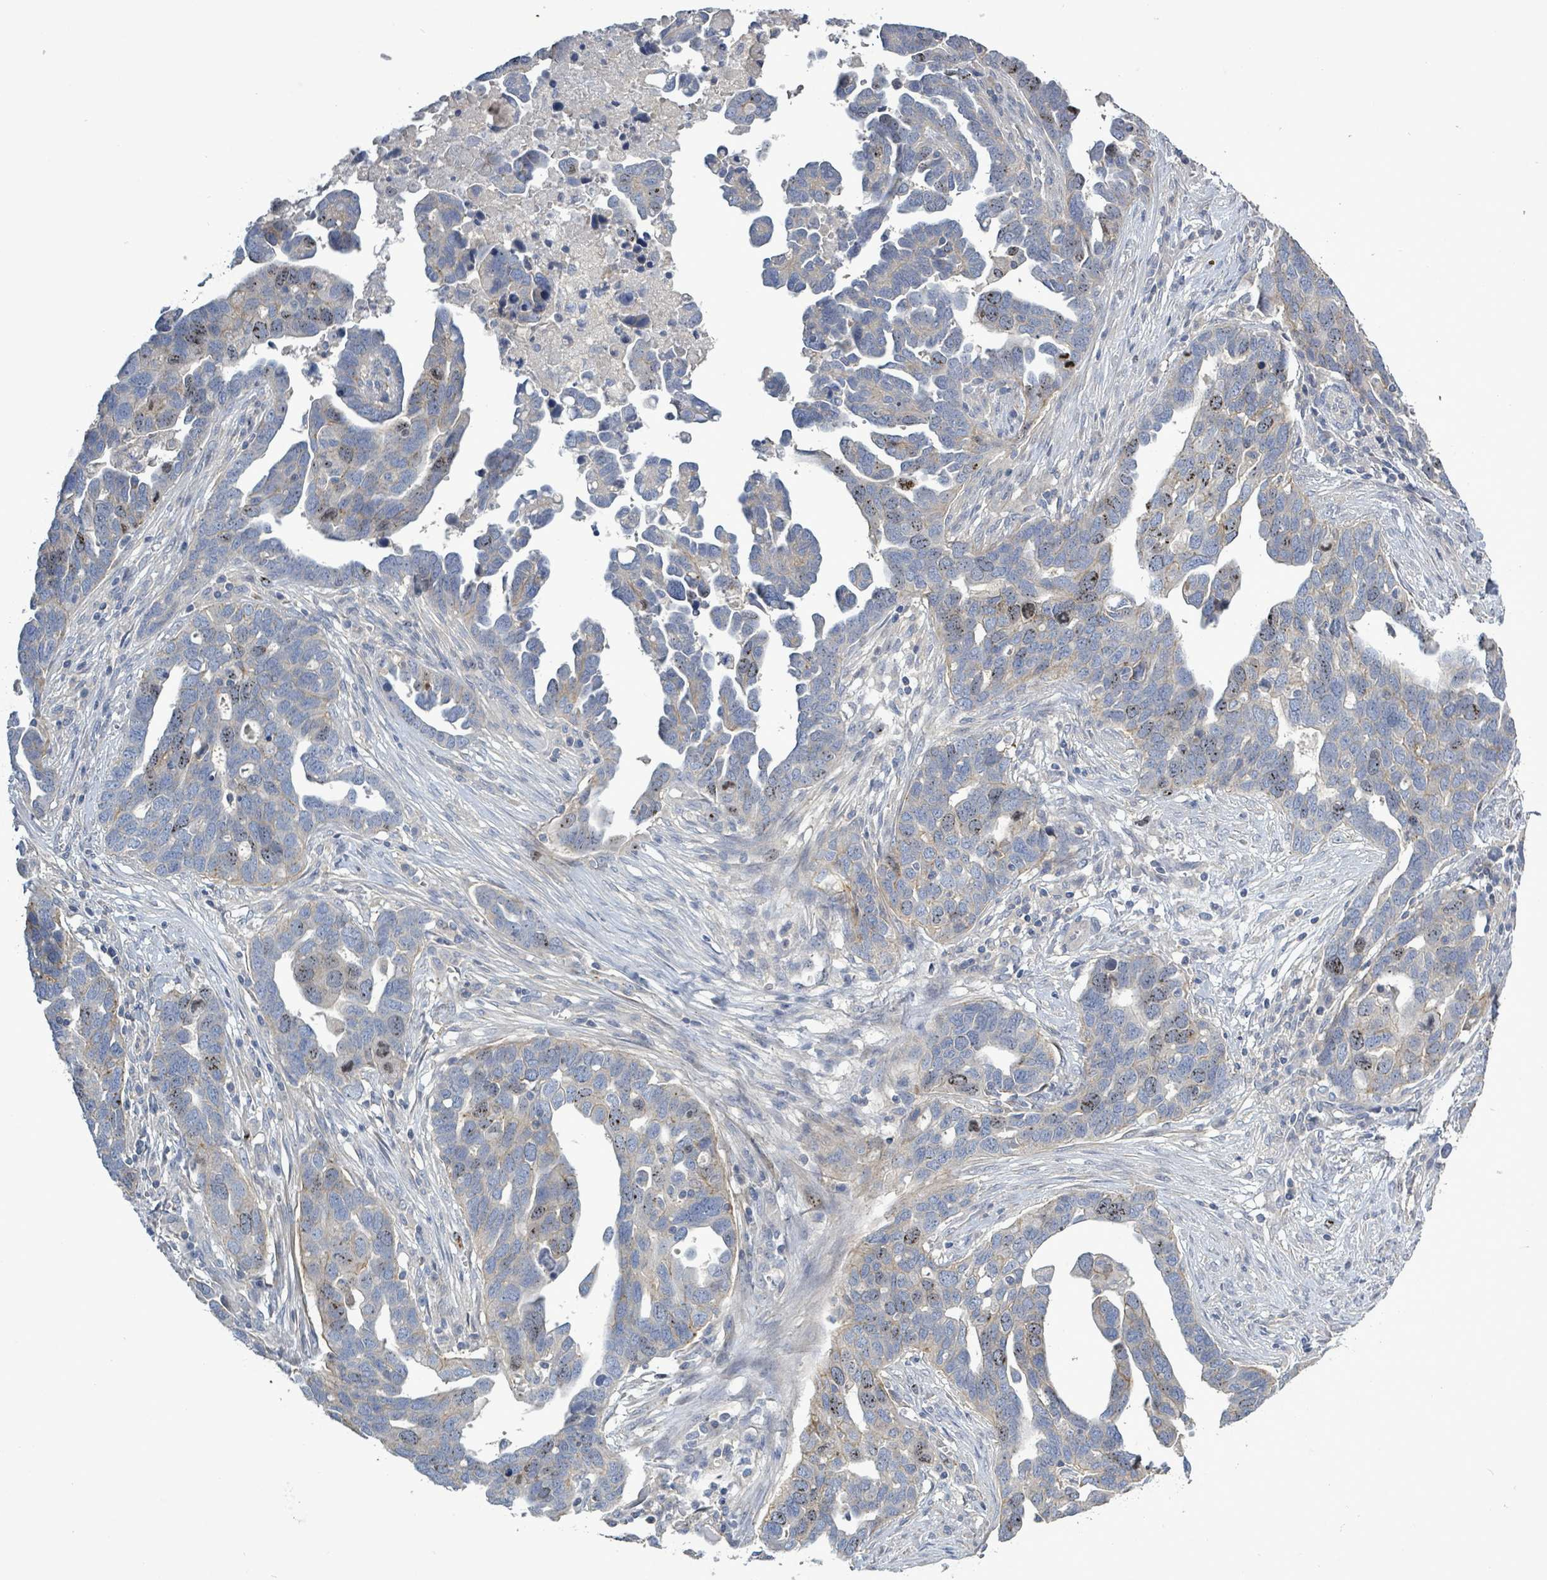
{"staining": {"intensity": "negative", "quantity": "none", "location": "none"}, "tissue": "ovarian cancer", "cell_type": "Tumor cells", "image_type": "cancer", "snomed": [{"axis": "morphology", "description": "Cystadenocarcinoma, serous, NOS"}, {"axis": "topography", "description": "Ovary"}], "caption": "There is no significant positivity in tumor cells of serous cystadenocarcinoma (ovarian).", "gene": "KRAS", "patient": {"sex": "female", "age": 54}}